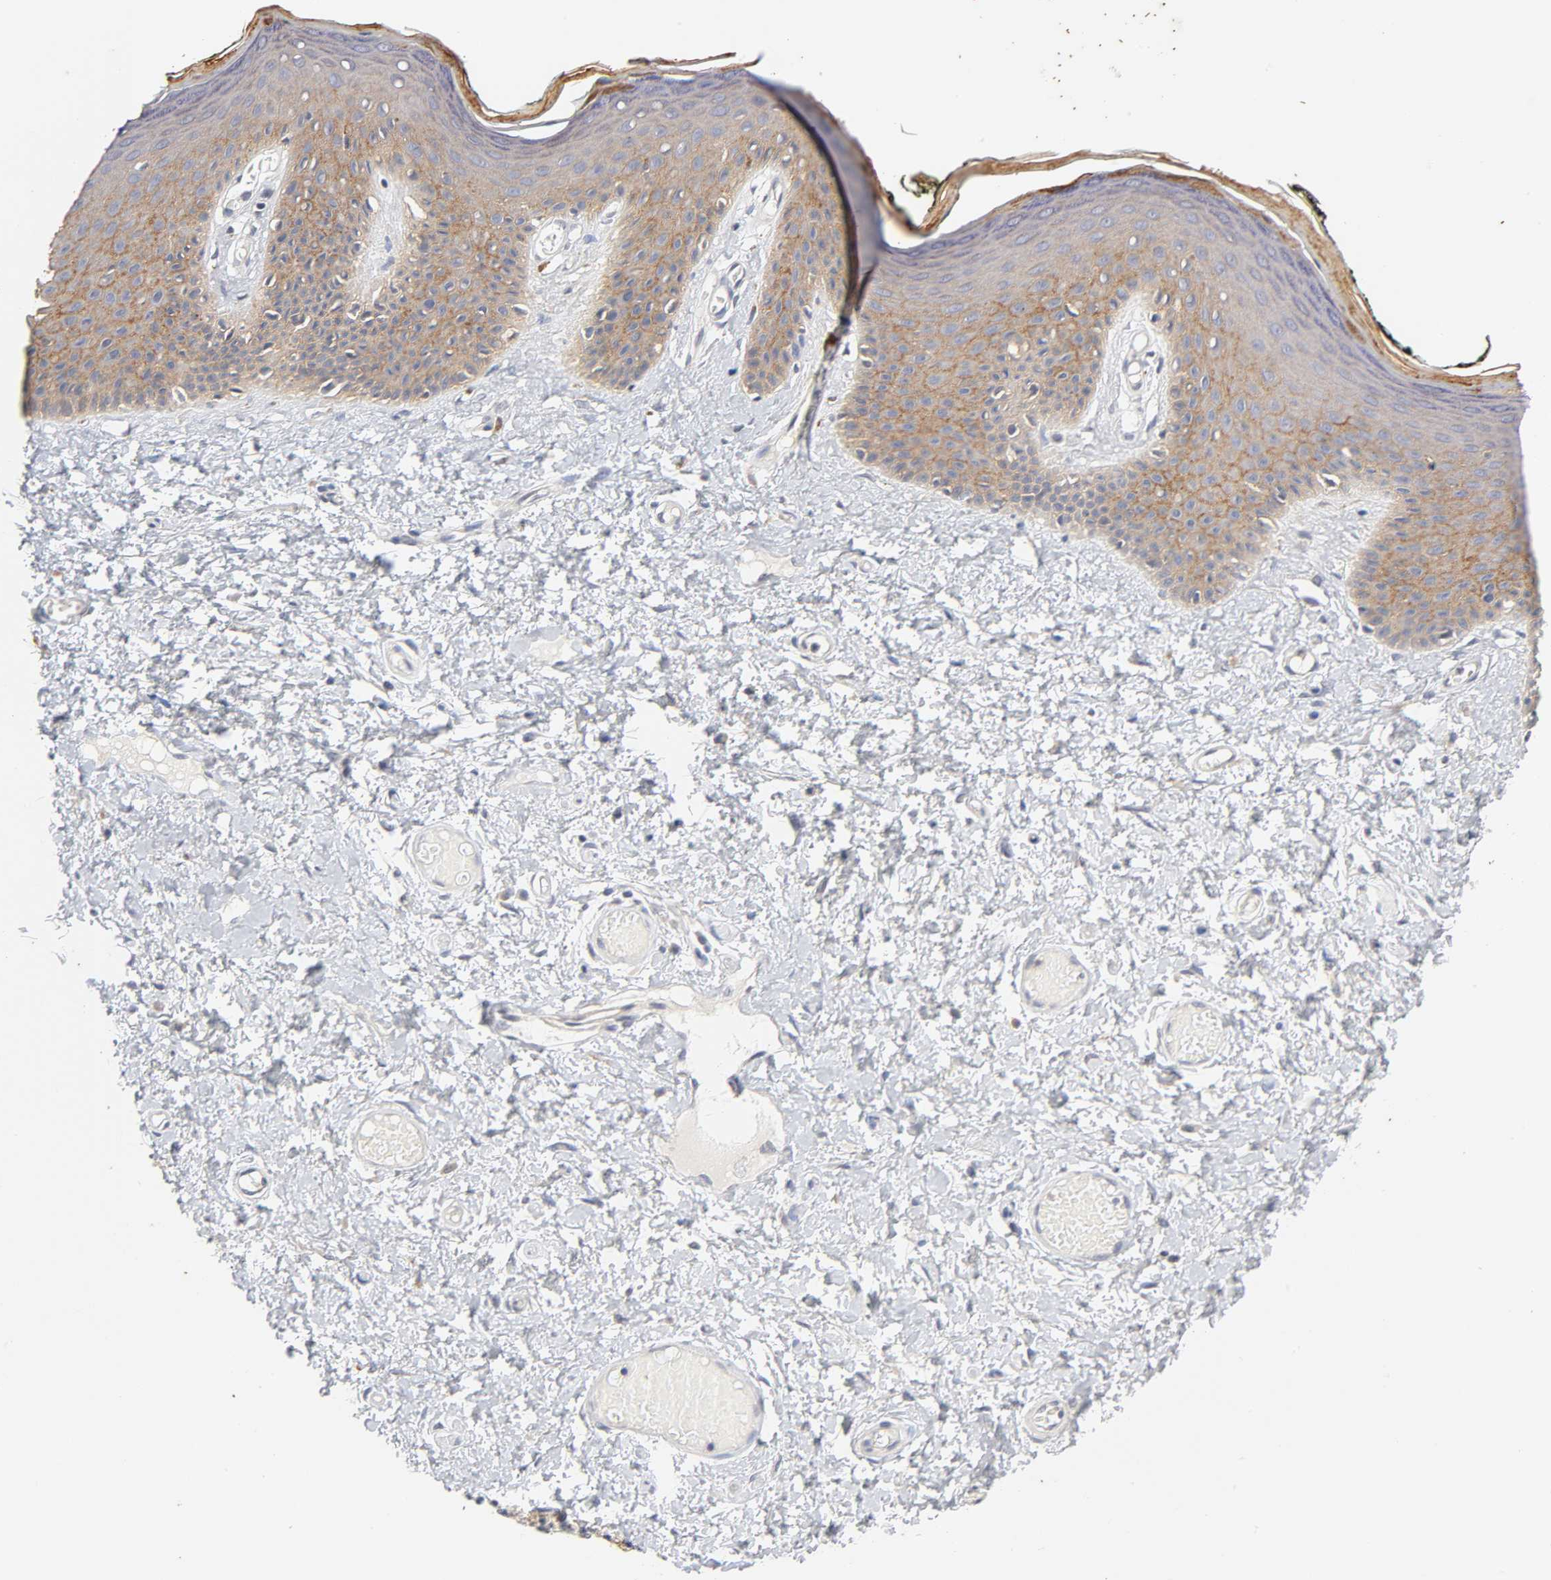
{"staining": {"intensity": "moderate", "quantity": ">75%", "location": "cytoplasmic/membranous"}, "tissue": "skin", "cell_type": "Epidermal cells", "image_type": "normal", "snomed": [{"axis": "morphology", "description": "Normal tissue, NOS"}, {"axis": "morphology", "description": "Inflammation, NOS"}, {"axis": "topography", "description": "Vulva"}], "caption": "Epidermal cells reveal medium levels of moderate cytoplasmic/membranous expression in approximately >75% of cells in benign human skin. The staining is performed using DAB brown chromogen to label protein expression. The nuclei are counter-stained blue using hematoxylin.", "gene": "CXADR", "patient": {"sex": "female", "age": 84}}